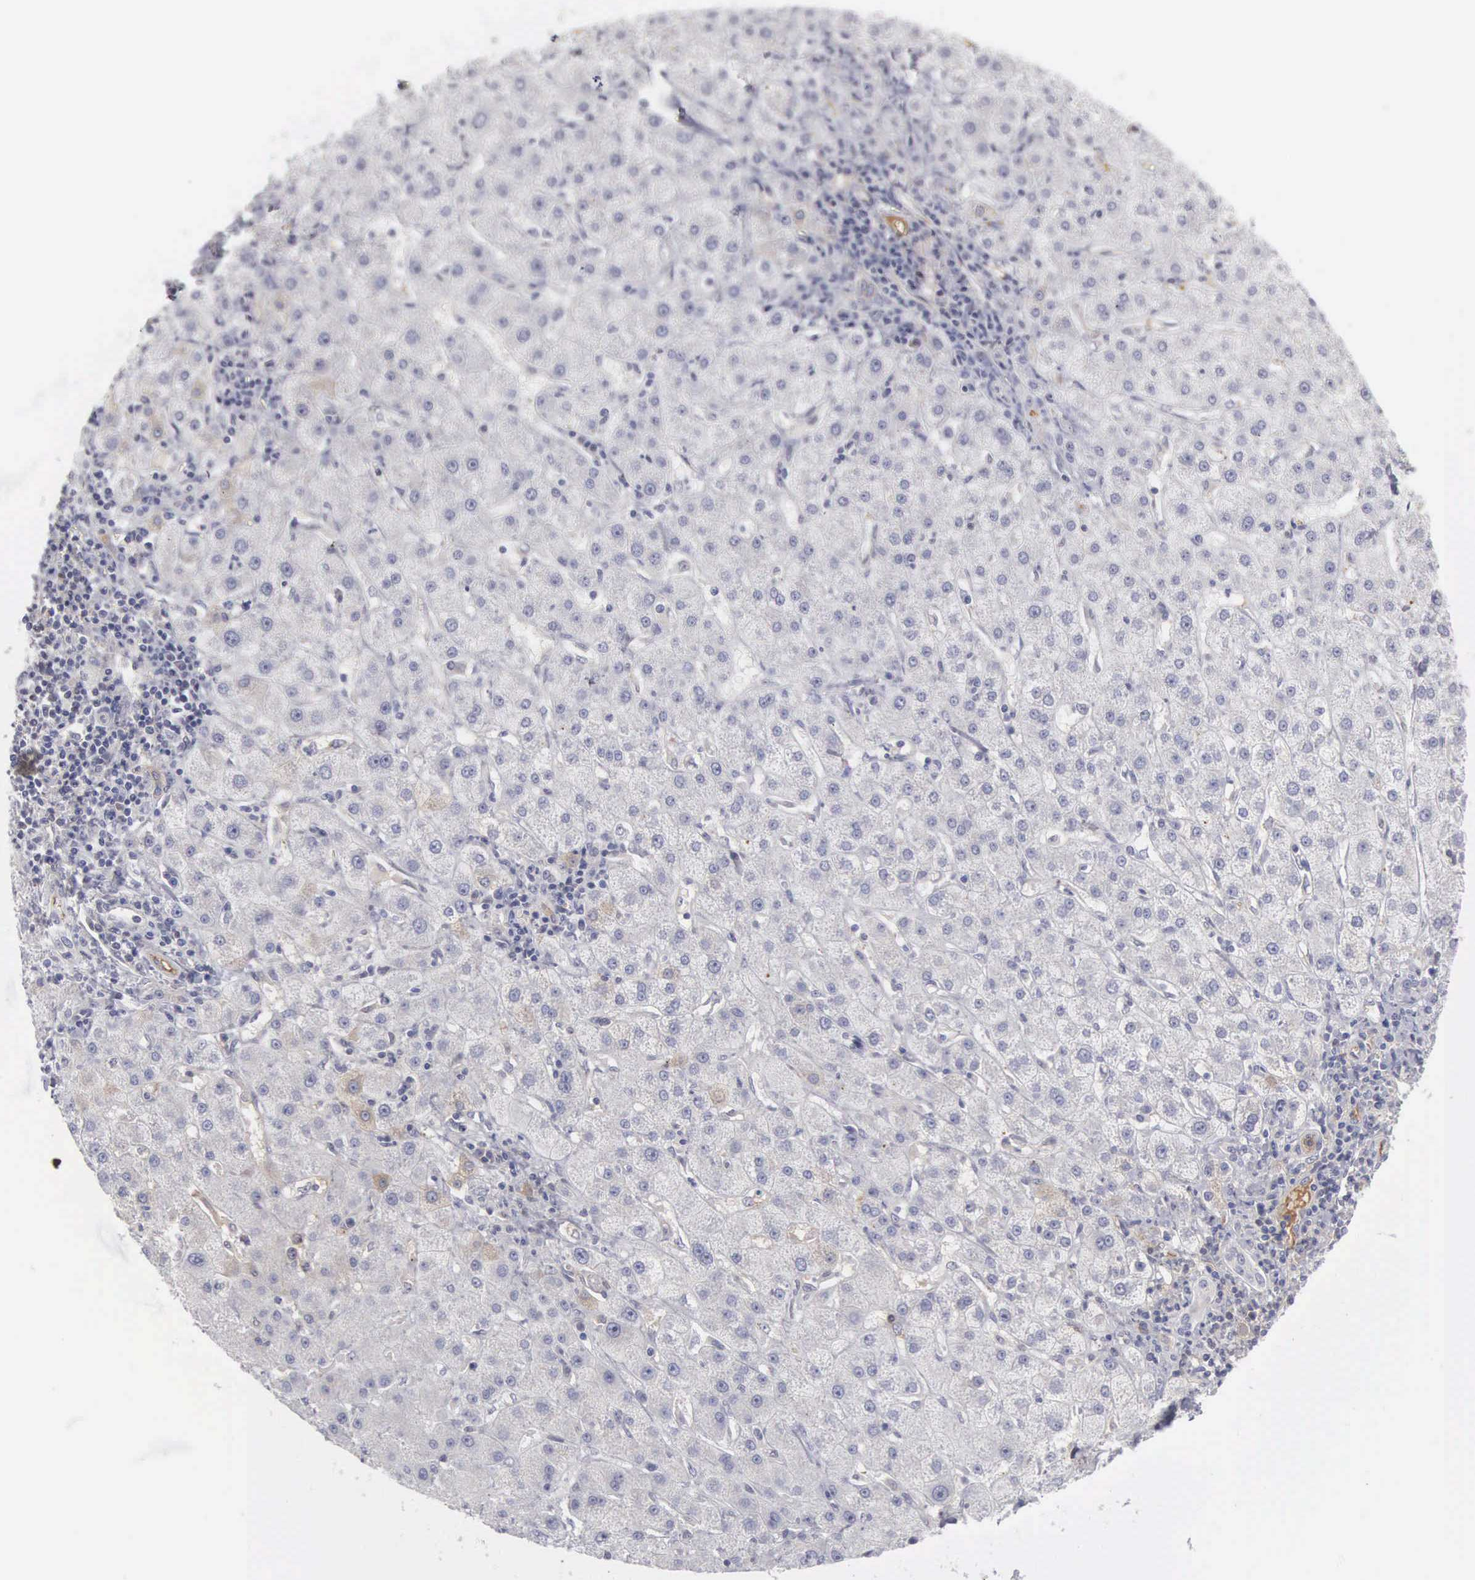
{"staining": {"intensity": "weak", "quantity": "<25%", "location": "cytoplasmic/membranous"}, "tissue": "liver cancer", "cell_type": "Tumor cells", "image_type": "cancer", "snomed": [{"axis": "morphology", "description": "Cholangiocarcinoma"}, {"axis": "topography", "description": "Liver"}], "caption": "DAB (3,3'-diaminobenzidine) immunohistochemical staining of liver cholangiocarcinoma reveals no significant positivity in tumor cells.", "gene": "RBPJ", "patient": {"sex": "female", "age": 79}}